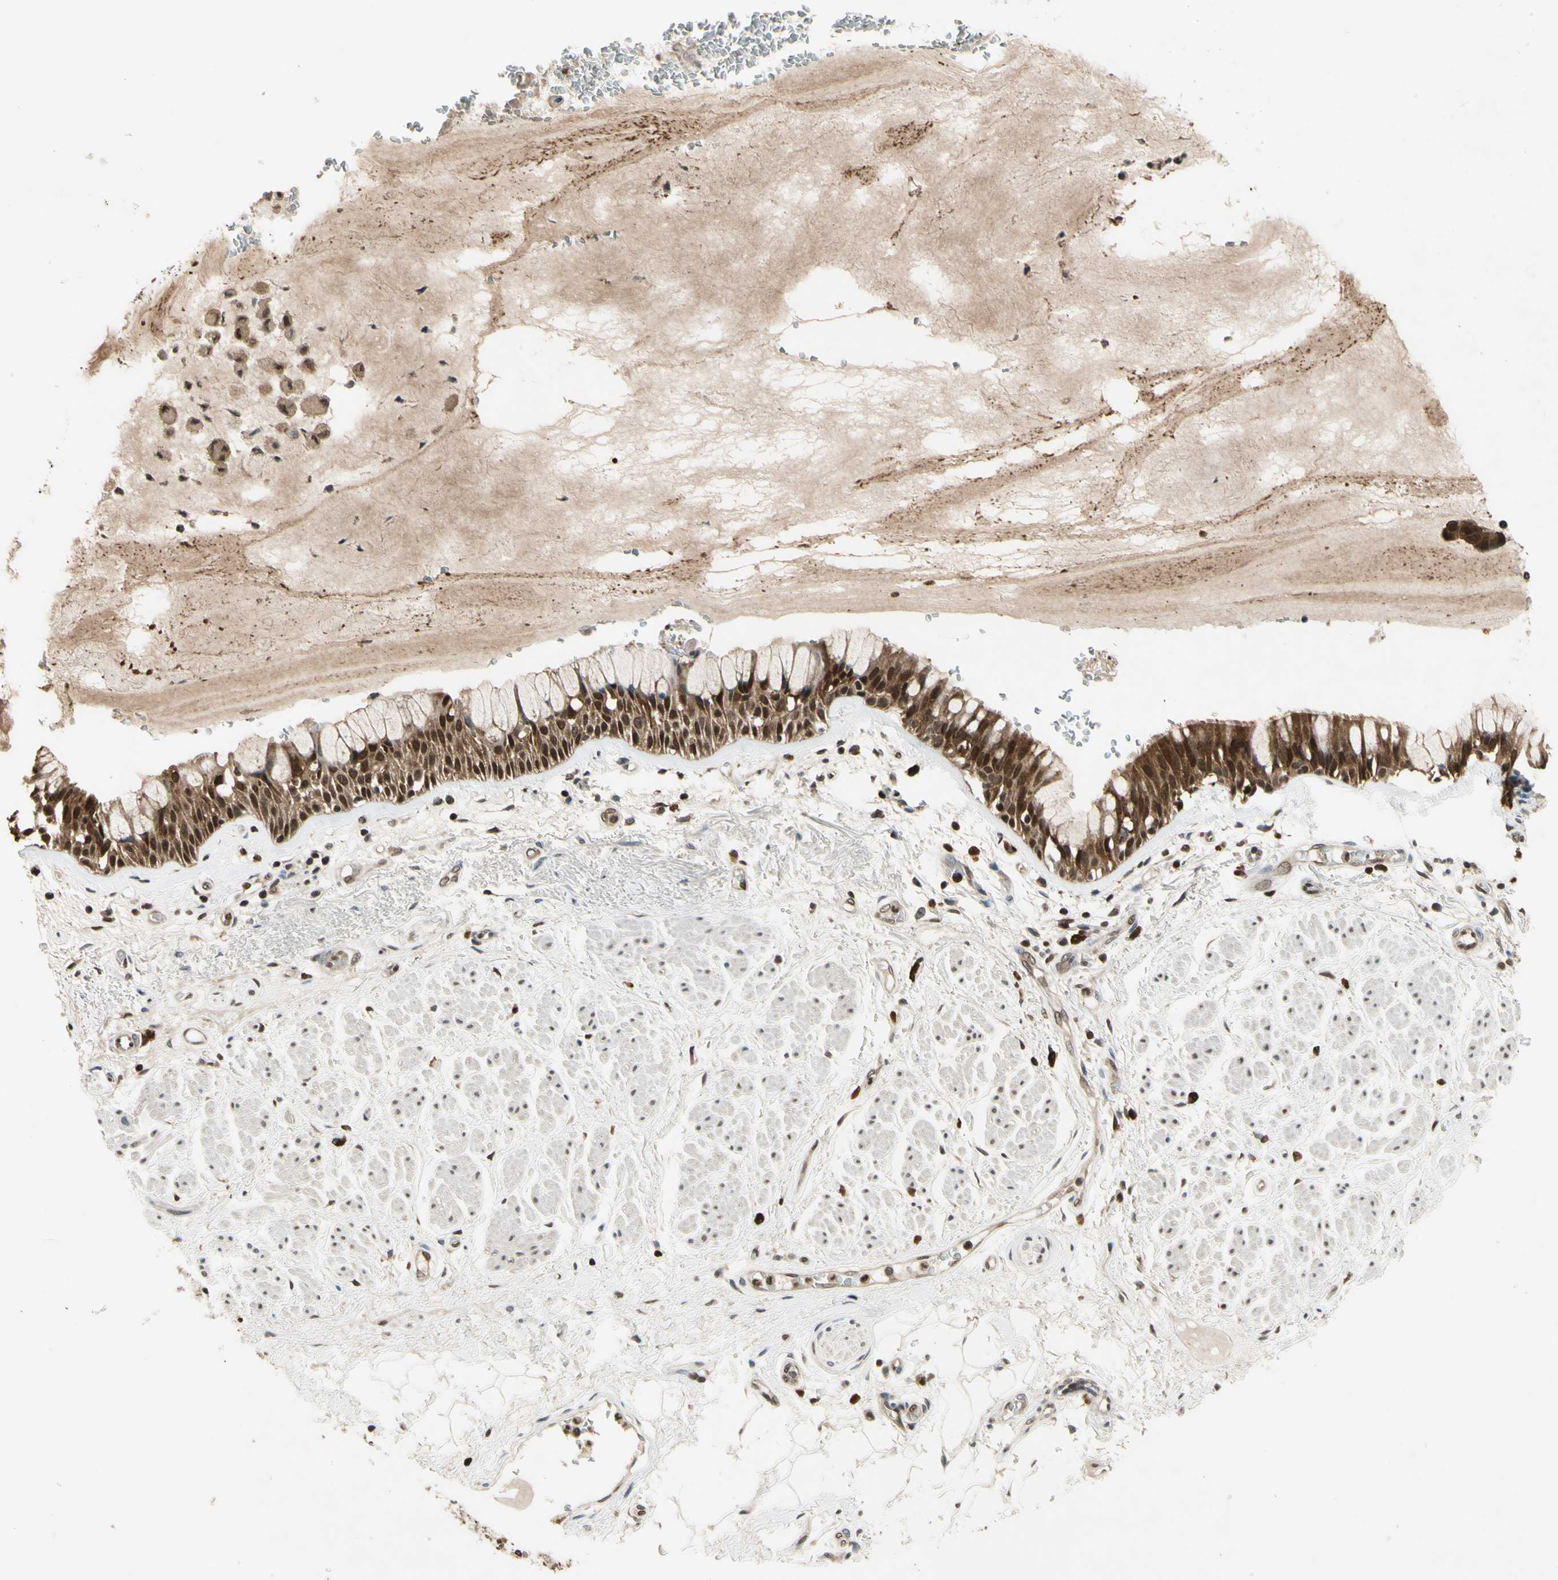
{"staining": {"intensity": "strong", "quantity": ">75%", "location": "cytoplasmic/membranous,nuclear"}, "tissue": "bronchus", "cell_type": "Respiratory epithelial cells", "image_type": "normal", "snomed": [{"axis": "morphology", "description": "Normal tissue, NOS"}, {"axis": "topography", "description": "Bronchus"}], "caption": "This is a photomicrograph of immunohistochemistry staining of unremarkable bronchus, which shows strong expression in the cytoplasmic/membranous,nuclear of respiratory epithelial cells.", "gene": "GSR", "patient": {"sex": "male", "age": 66}}